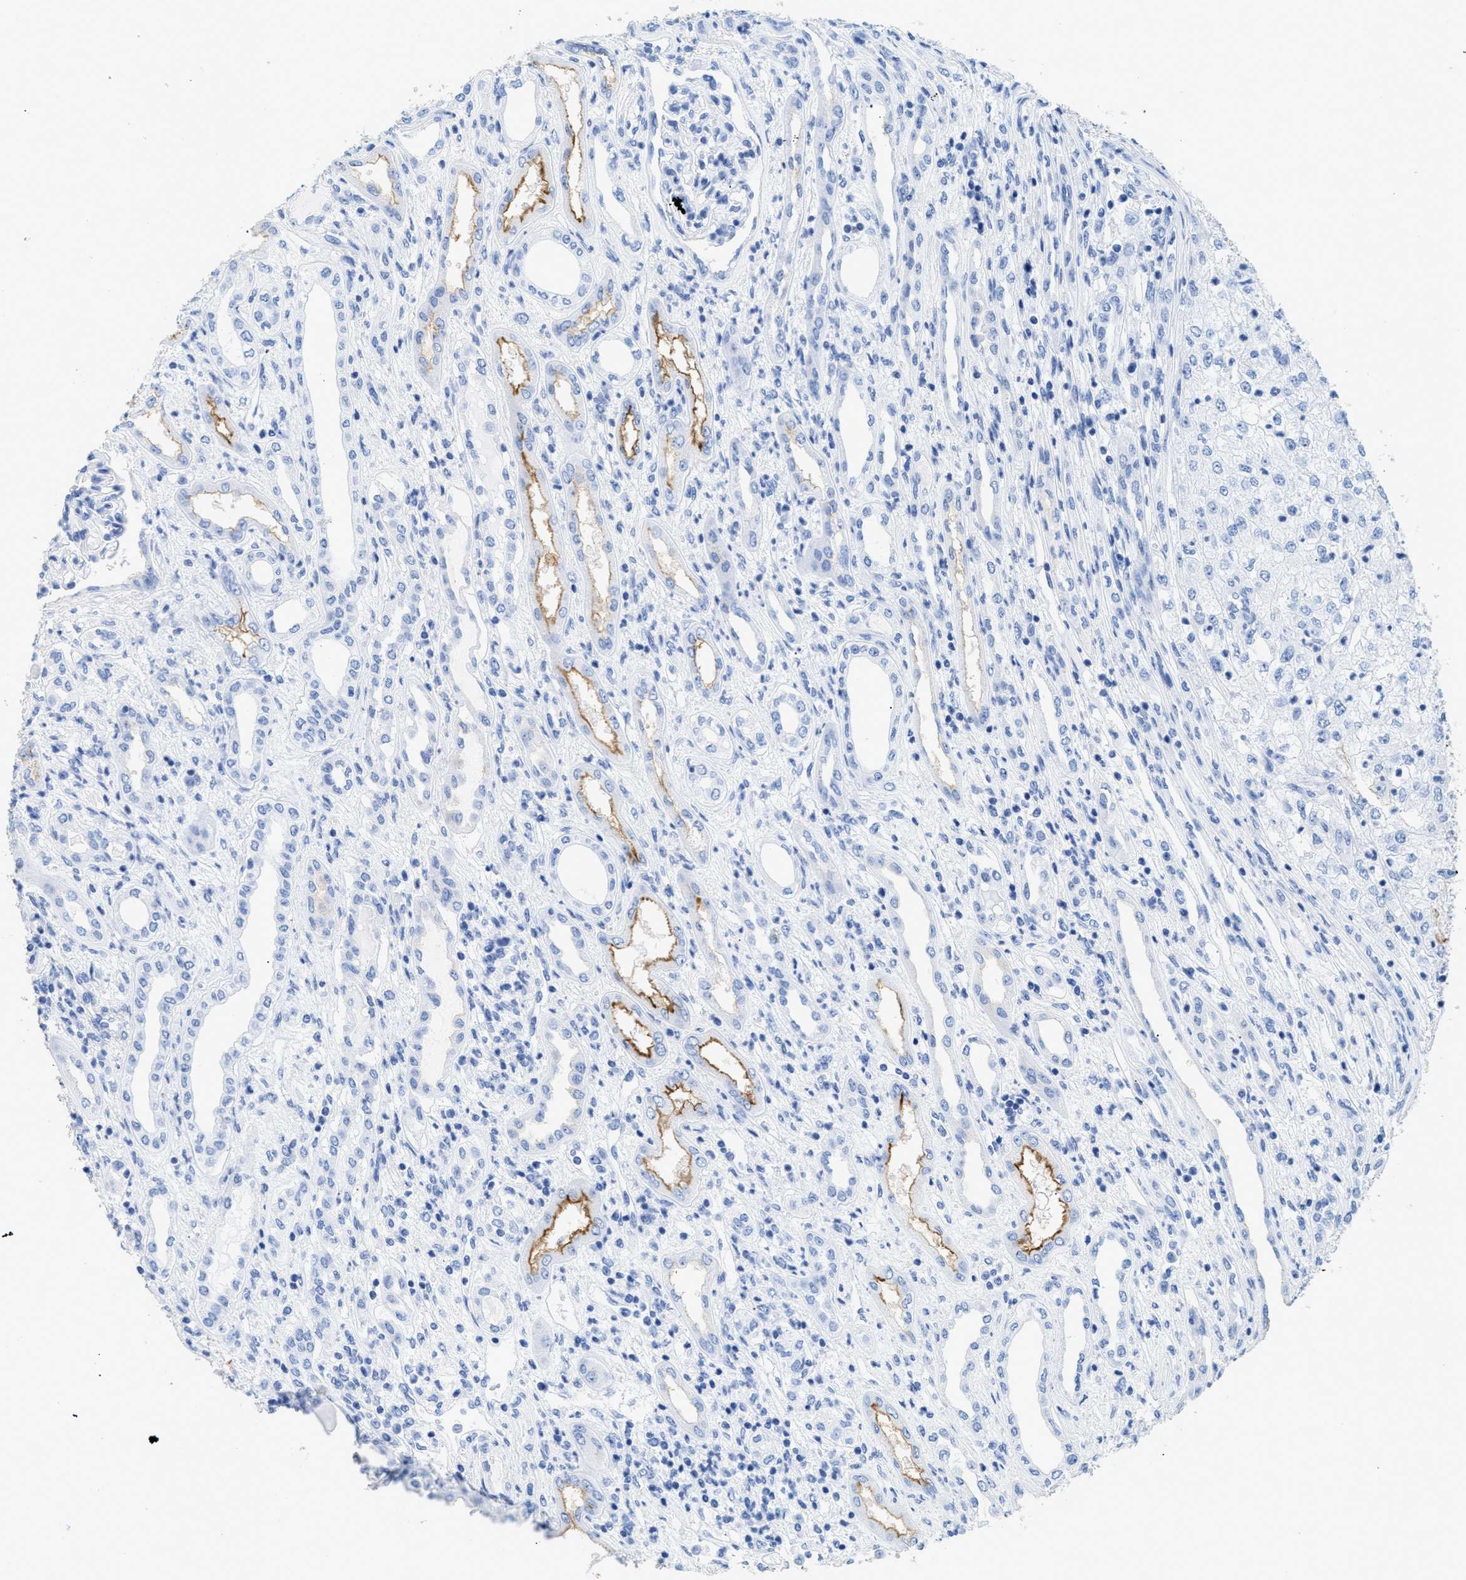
{"staining": {"intensity": "moderate", "quantity": "<25%", "location": "cytoplasmic/membranous"}, "tissue": "renal cancer", "cell_type": "Tumor cells", "image_type": "cancer", "snomed": [{"axis": "morphology", "description": "Adenocarcinoma, NOS"}, {"axis": "topography", "description": "Kidney"}], "caption": "This is a photomicrograph of immunohistochemistry (IHC) staining of renal cancer, which shows moderate expression in the cytoplasmic/membranous of tumor cells.", "gene": "DLC1", "patient": {"sex": "female", "age": 54}}